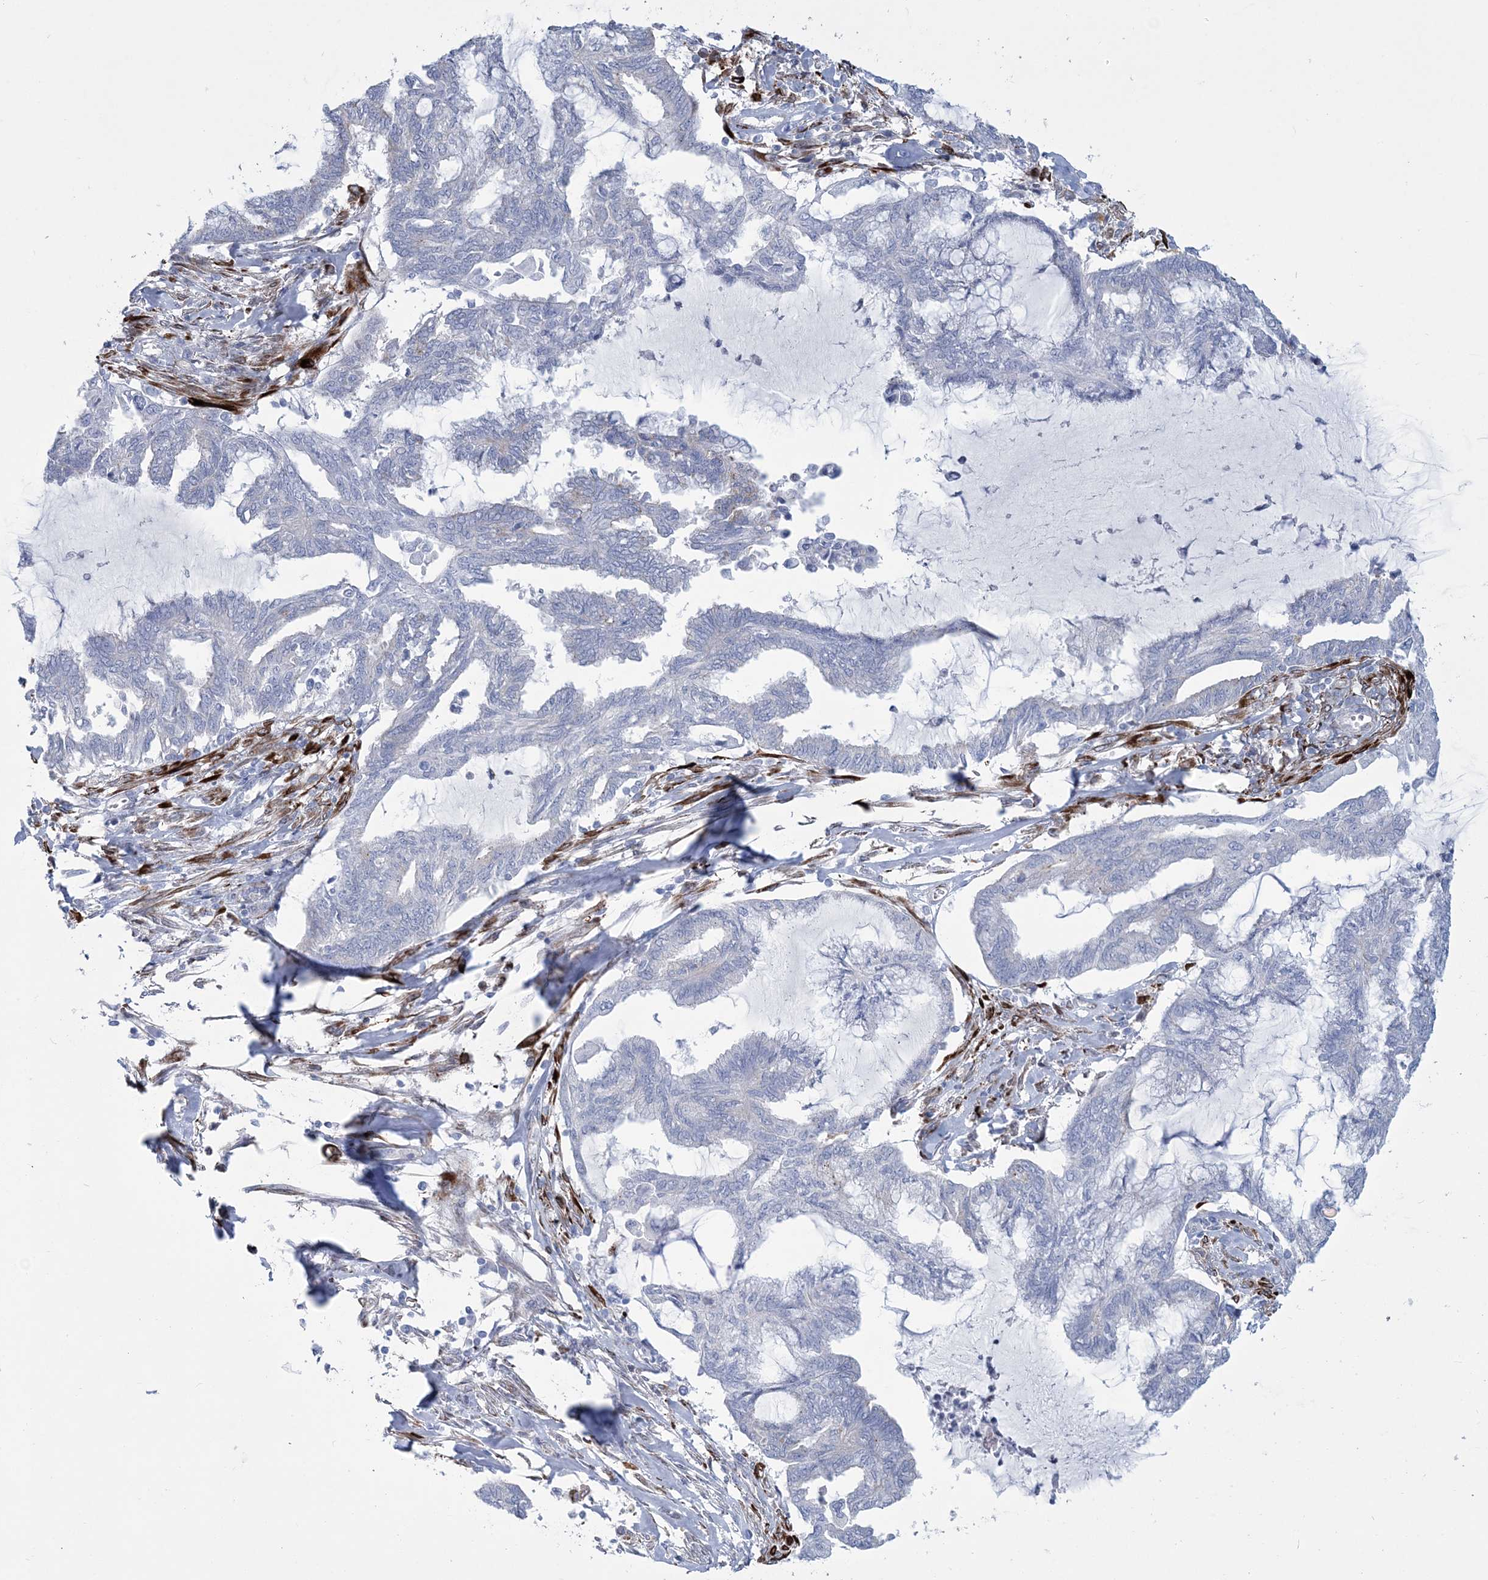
{"staining": {"intensity": "negative", "quantity": "none", "location": "none"}, "tissue": "endometrial cancer", "cell_type": "Tumor cells", "image_type": "cancer", "snomed": [{"axis": "morphology", "description": "Adenocarcinoma, NOS"}, {"axis": "topography", "description": "Endometrium"}], "caption": "High power microscopy micrograph of an immunohistochemistry photomicrograph of endometrial cancer (adenocarcinoma), revealing no significant positivity in tumor cells.", "gene": "RAB11FIP5", "patient": {"sex": "female", "age": 86}}